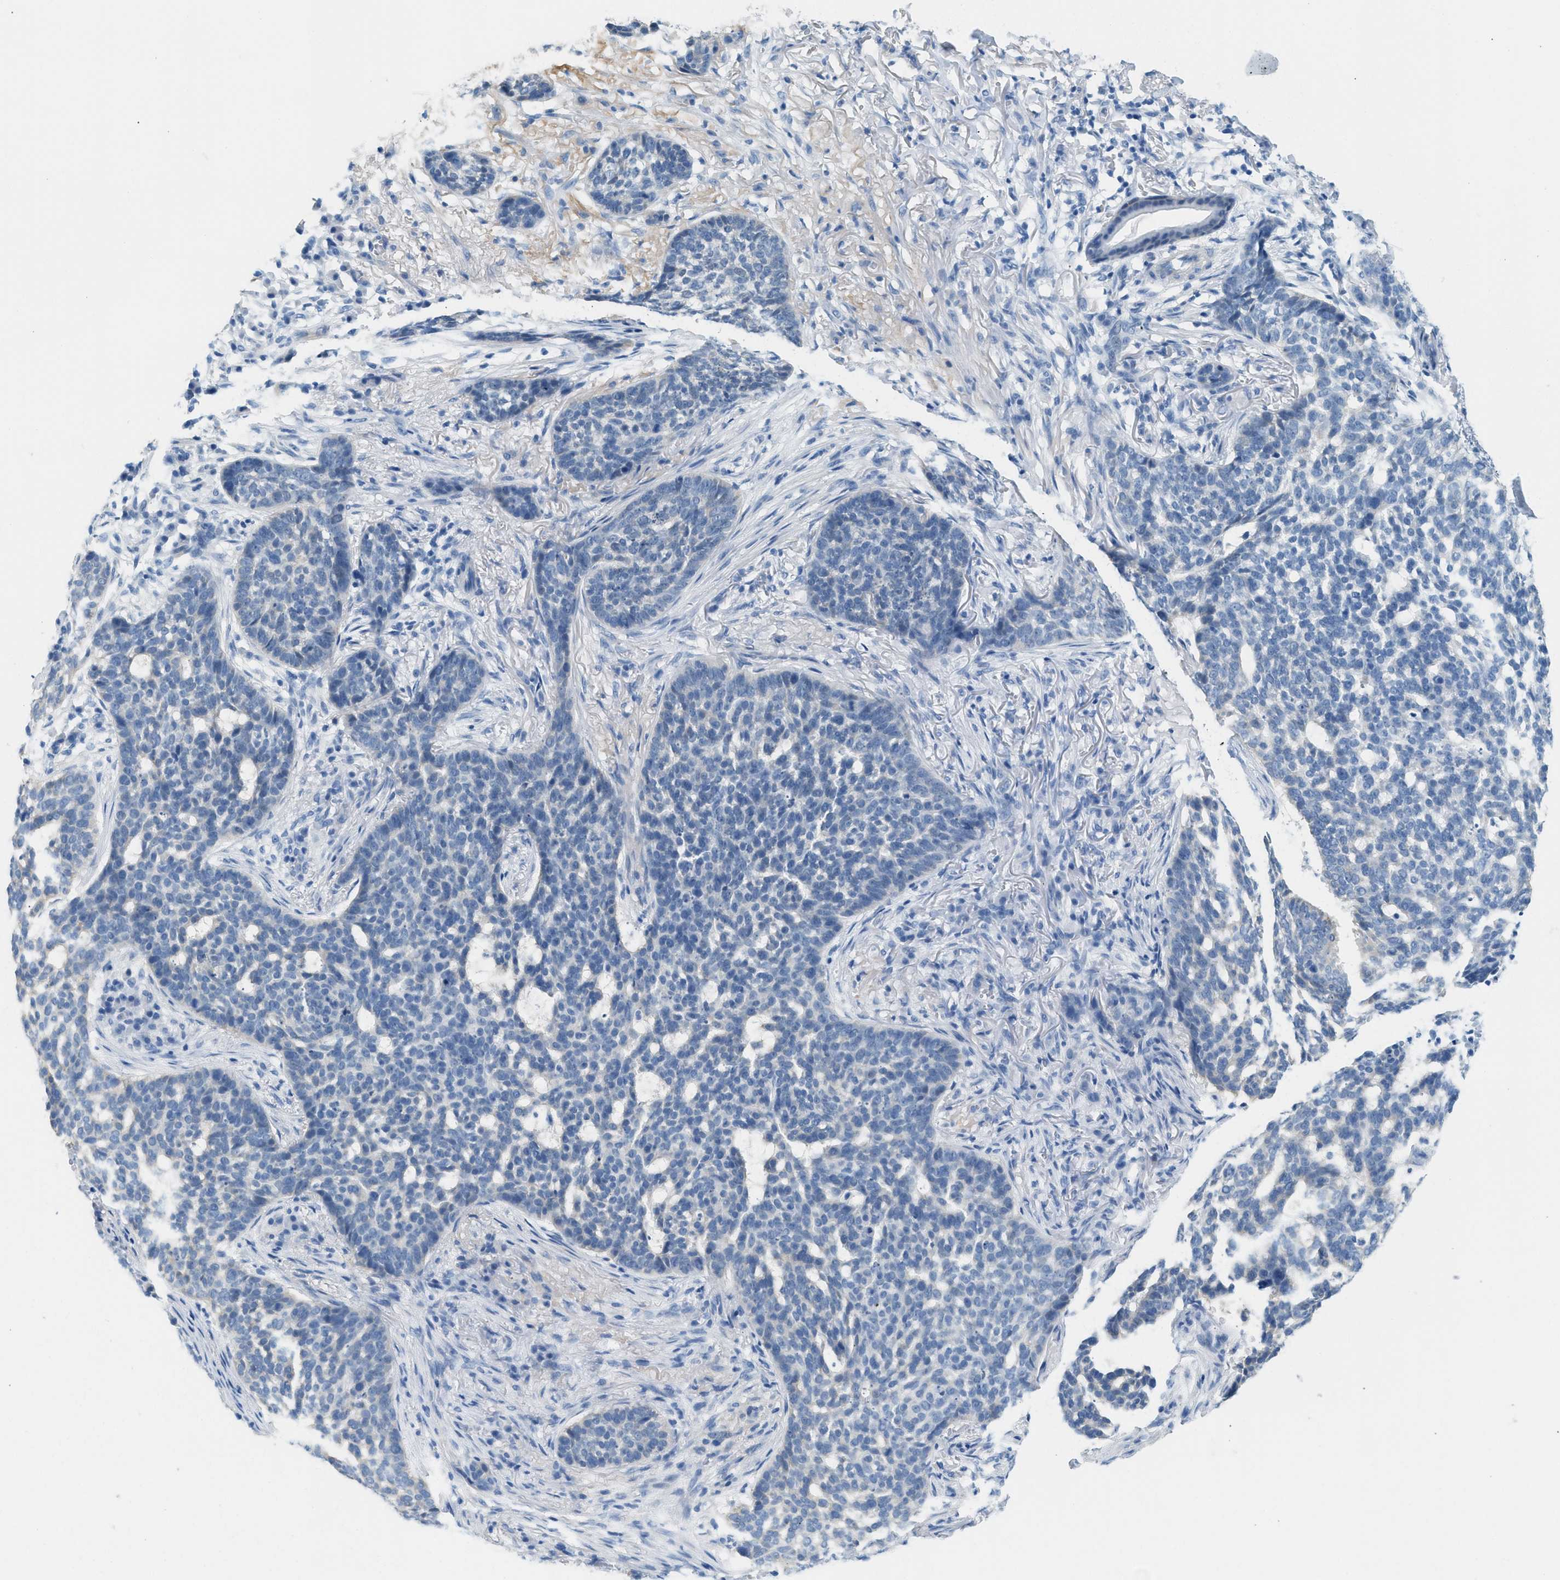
{"staining": {"intensity": "negative", "quantity": "none", "location": "none"}, "tissue": "skin cancer", "cell_type": "Tumor cells", "image_type": "cancer", "snomed": [{"axis": "morphology", "description": "Basal cell carcinoma"}, {"axis": "topography", "description": "Skin"}], "caption": "IHC photomicrograph of neoplastic tissue: skin cancer stained with DAB (3,3'-diaminobenzidine) shows no significant protein staining in tumor cells.", "gene": "SPAM1", "patient": {"sex": "male", "age": 85}}